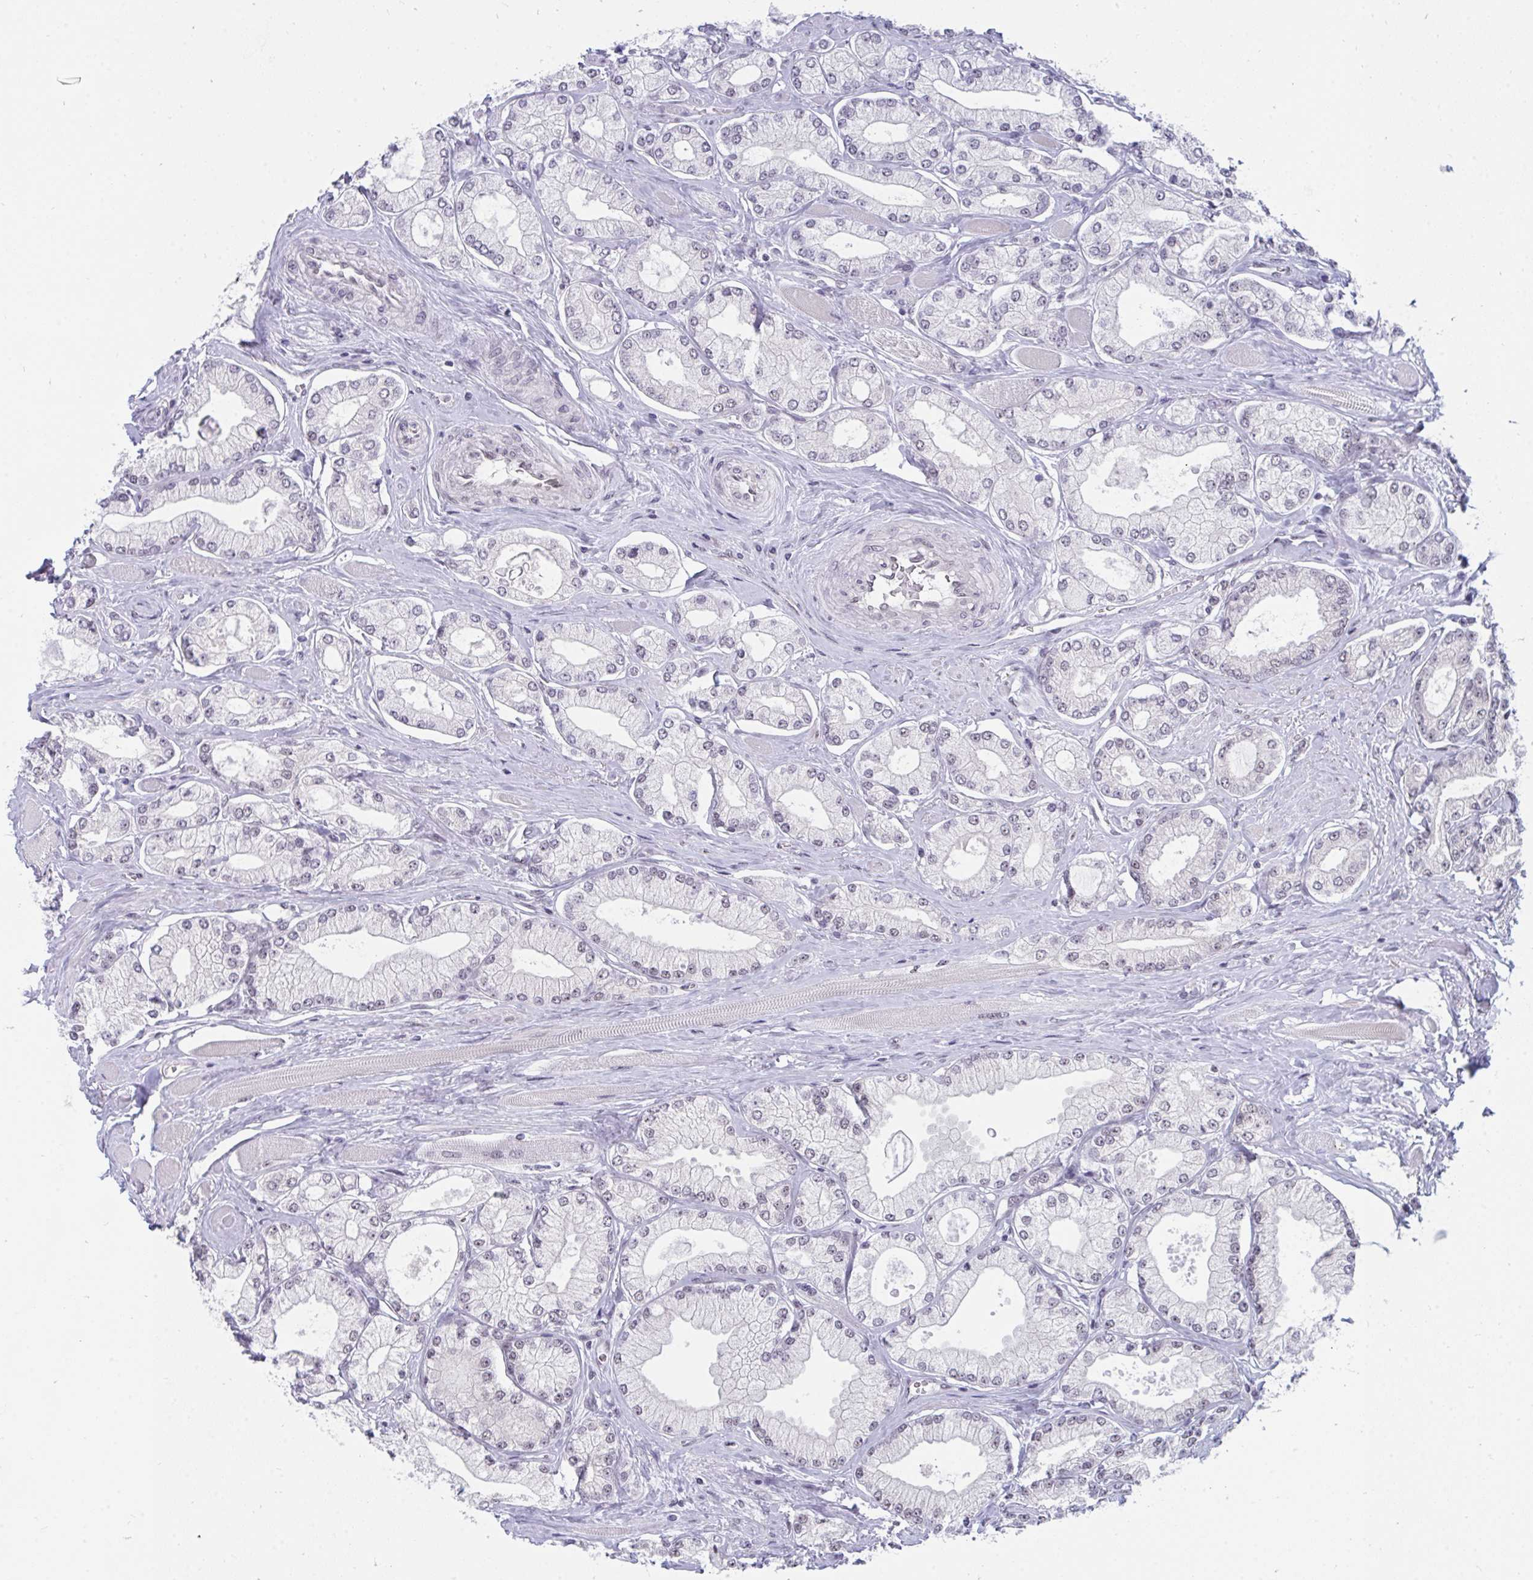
{"staining": {"intensity": "negative", "quantity": "none", "location": "none"}, "tissue": "prostate cancer", "cell_type": "Tumor cells", "image_type": "cancer", "snomed": [{"axis": "morphology", "description": "Adenocarcinoma, High grade"}, {"axis": "topography", "description": "Prostate"}], "caption": "Immunohistochemical staining of human prostate adenocarcinoma (high-grade) exhibits no significant staining in tumor cells.", "gene": "PRR14", "patient": {"sex": "male", "age": 68}}